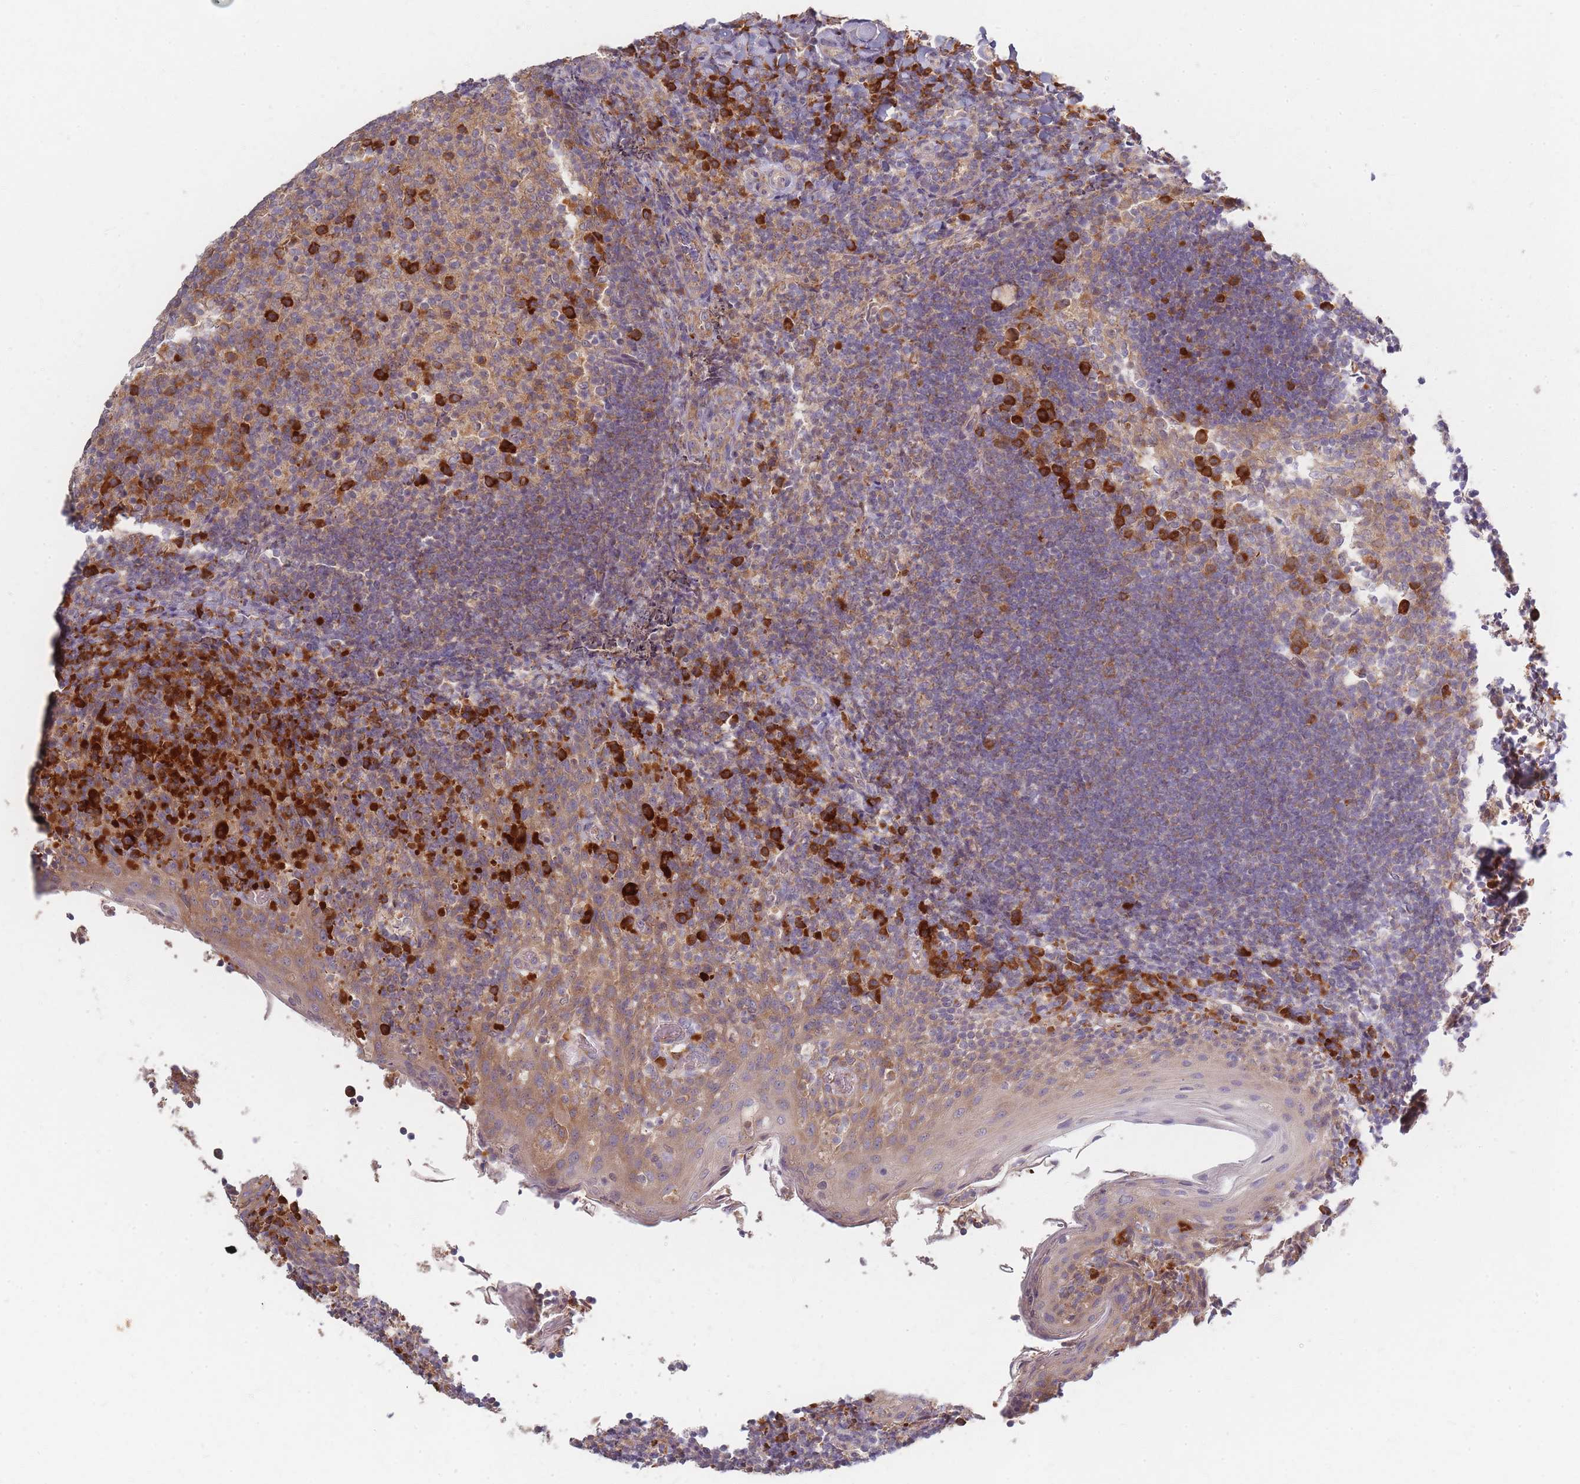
{"staining": {"intensity": "strong", "quantity": "<25%", "location": "cytoplasmic/membranous"}, "tissue": "tonsil", "cell_type": "Germinal center cells", "image_type": "normal", "snomed": [{"axis": "morphology", "description": "Normal tissue, NOS"}, {"axis": "topography", "description": "Tonsil"}], "caption": "Immunohistochemical staining of benign human tonsil displays strong cytoplasmic/membranous protein staining in about <25% of germinal center cells.", "gene": "SMIM14", "patient": {"sex": "female", "age": 10}}